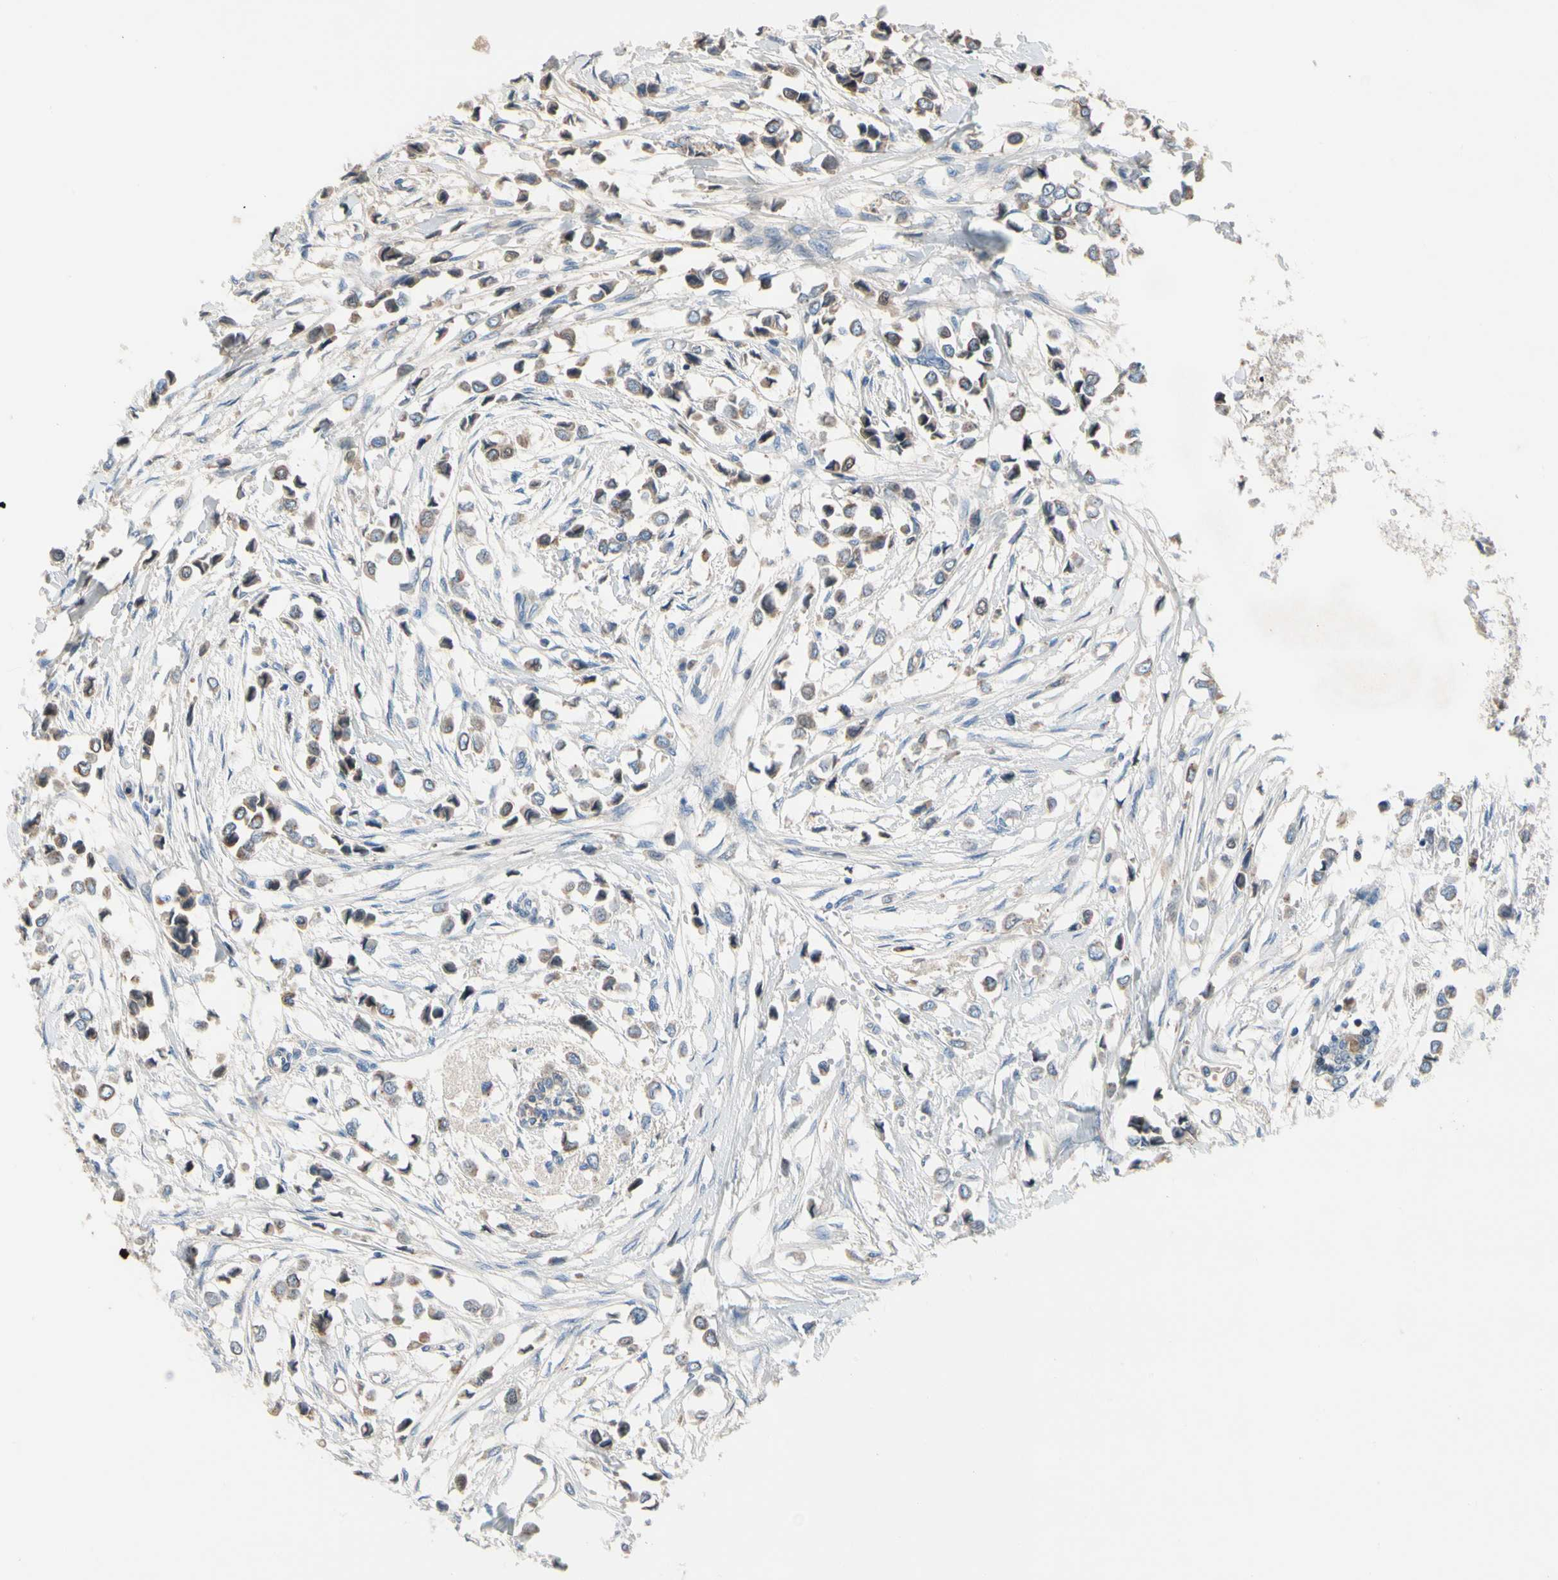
{"staining": {"intensity": "weak", "quantity": ">75%", "location": "cytoplasmic/membranous"}, "tissue": "breast cancer", "cell_type": "Tumor cells", "image_type": "cancer", "snomed": [{"axis": "morphology", "description": "Lobular carcinoma"}, {"axis": "topography", "description": "Breast"}], "caption": "Lobular carcinoma (breast) was stained to show a protein in brown. There is low levels of weak cytoplasmic/membranous positivity in approximately >75% of tumor cells.", "gene": "HJURP", "patient": {"sex": "female", "age": 51}}